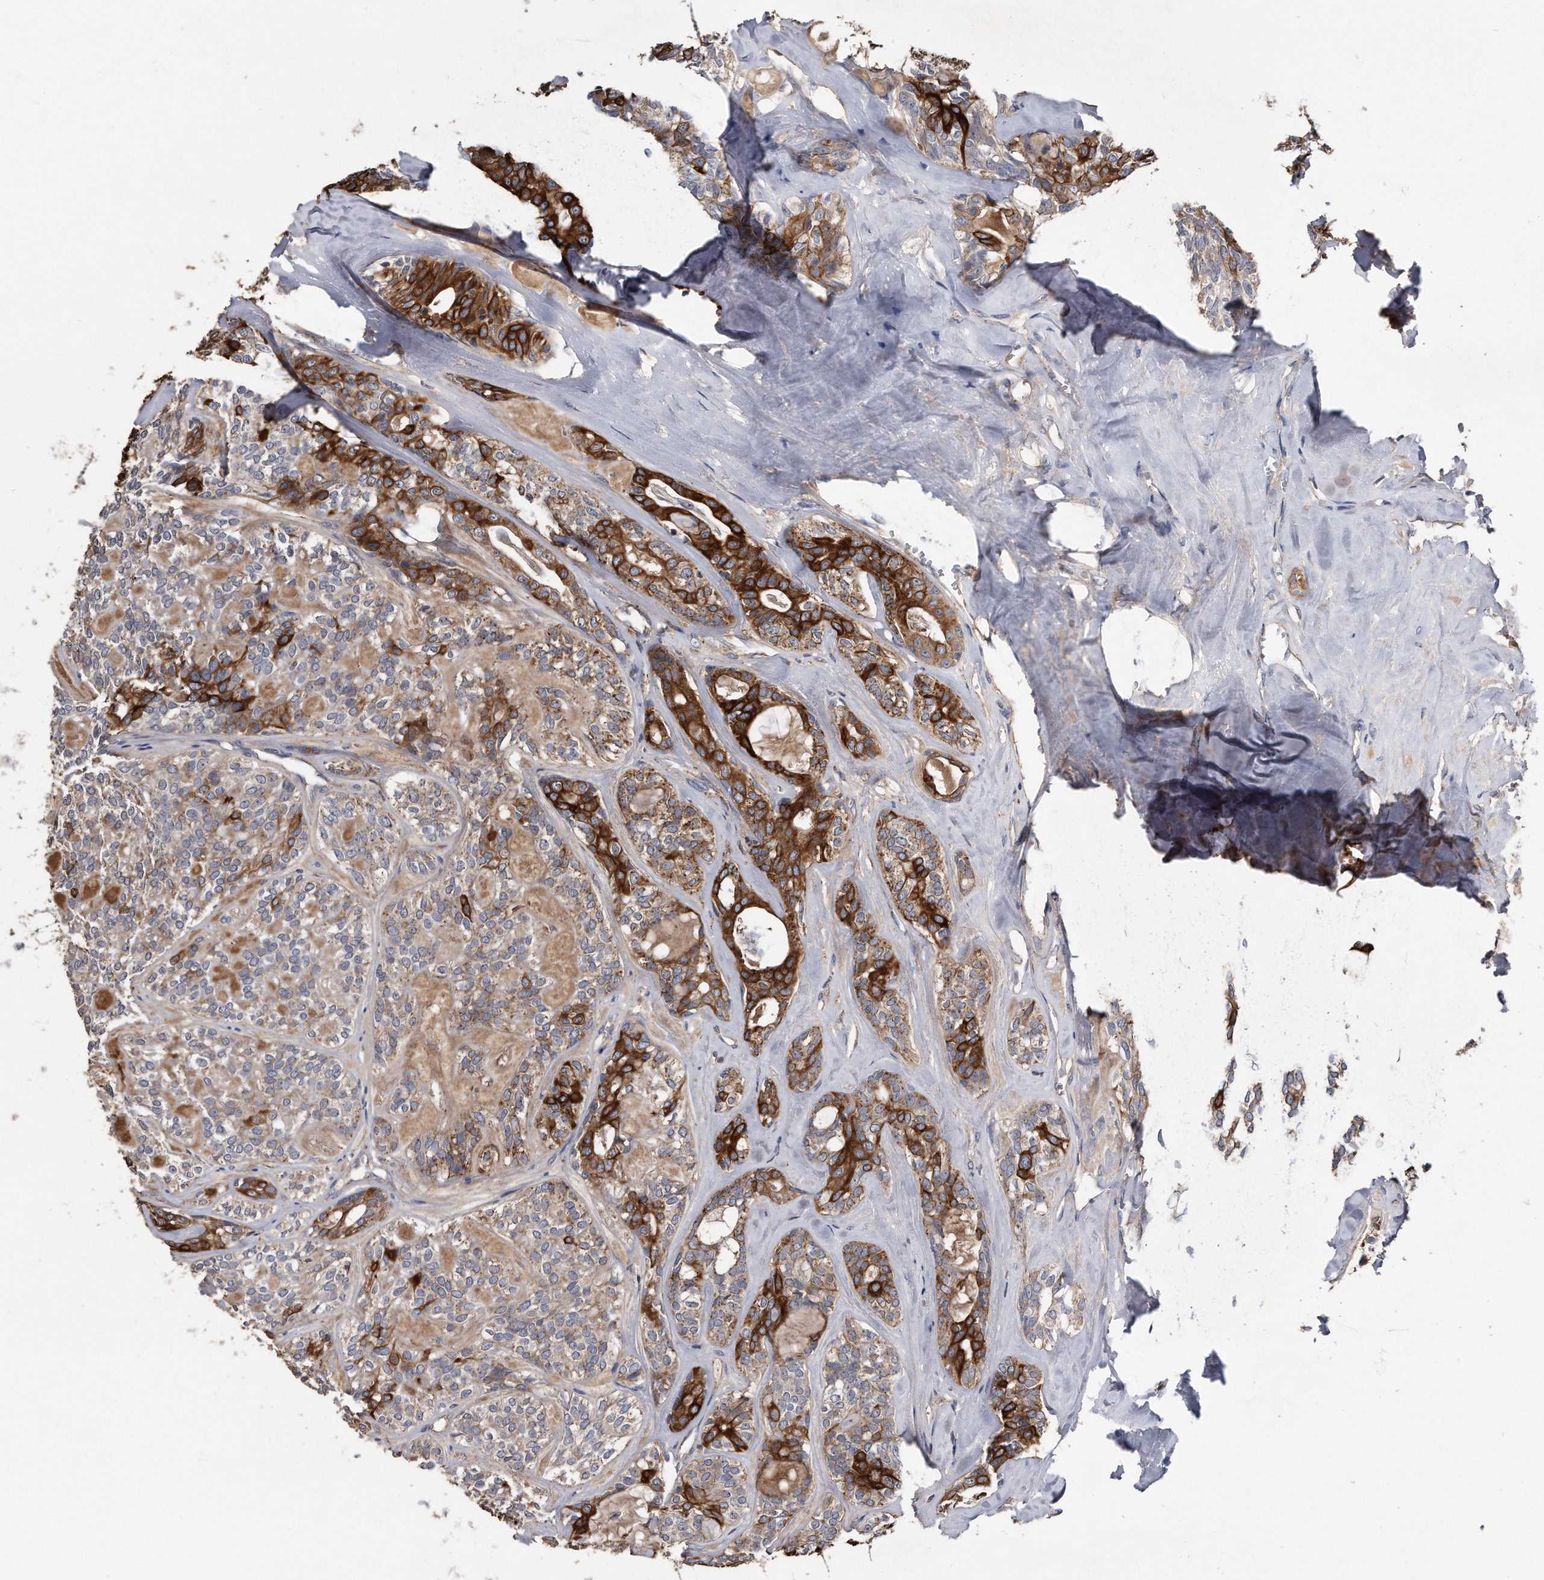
{"staining": {"intensity": "strong", "quantity": "<25%", "location": "cytoplasmic/membranous"}, "tissue": "head and neck cancer", "cell_type": "Tumor cells", "image_type": "cancer", "snomed": [{"axis": "morphology", "description": "Adenocarcinoma, NOS"}, {"axis": "topography", "description": "Head-Neck"}], "caption": "Head and neck adenocarcinoma stained with immunohistochemistry (IHC) displays strong cytoplasmic/membranous positivity in approximately <25% of tumor cells.", "gene": "KCND3", "patient": {"sex": "male", "age": 66}}